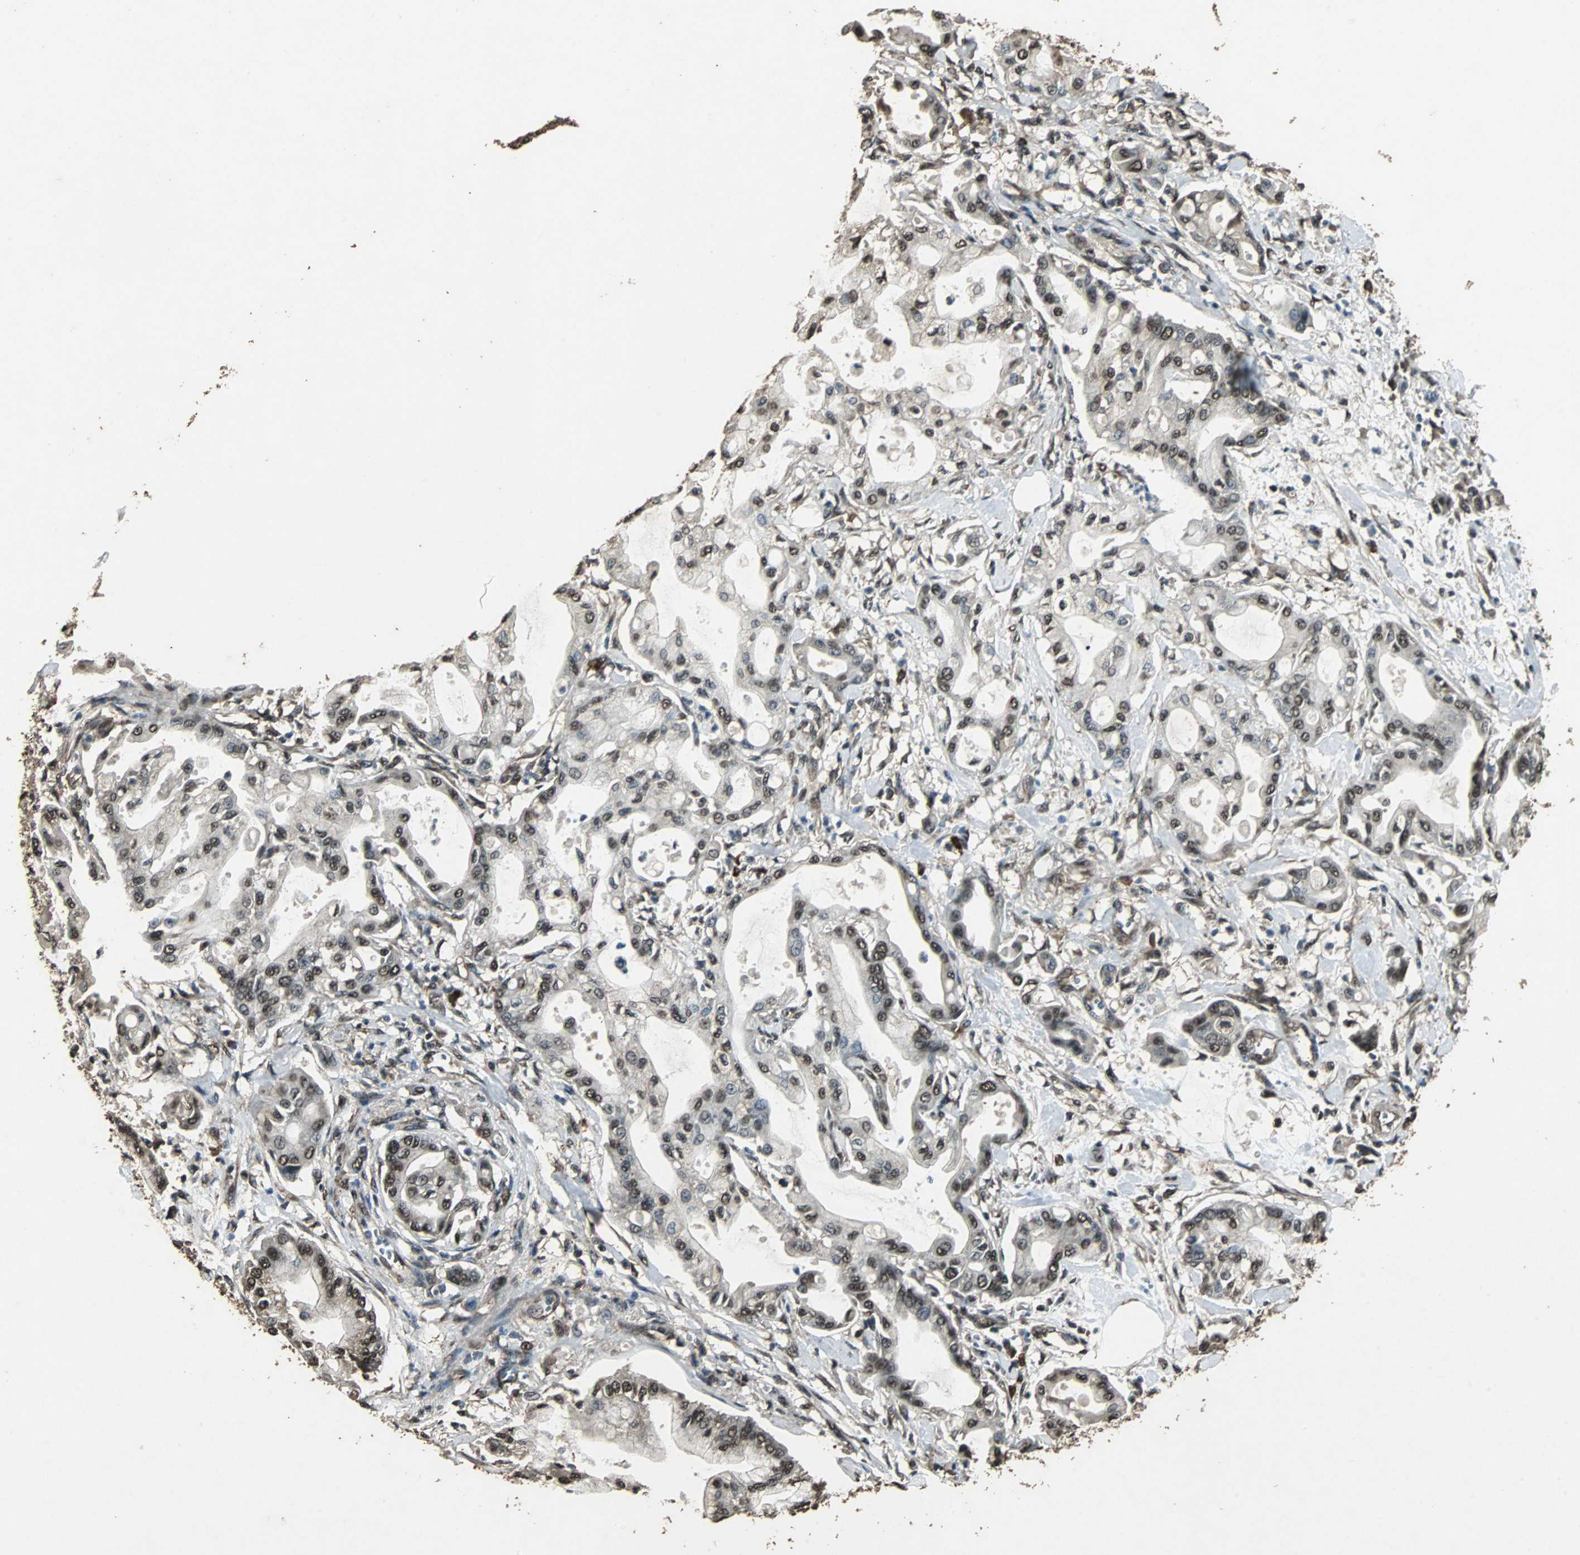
{"staining": {"intensity": "moderate", "quantity": ">75%", "location": "cytoplasmic/membranous,nuclear"}, "tissue": "pancreatic cancer", "cell_type": "Tumor cells", "image_type": "cancer", "snomed": [{"axis": "morphology", "description": "Adenocarcinoma, NOS"}, {"axis": "morphology", "description": "Adenocarcinoma, metastatic, NOS"}, {"axis": "topography", "description": "Lymph node"}, {"axis": "topography", "description": "Pancreas"}, {"axis": "topography", "description": "Duodenum"}], "caption": "Protein expression analysis of human pancreatic cancer reveals moderate cytoplasmic/membranous and nuclear staining in about >75% of tumor cells. The protein of interest is shown in brown color, while the nuclei are stained blue.", "gene": "PPP1R13B", "patient": {"sex": "female", "age": 64}}